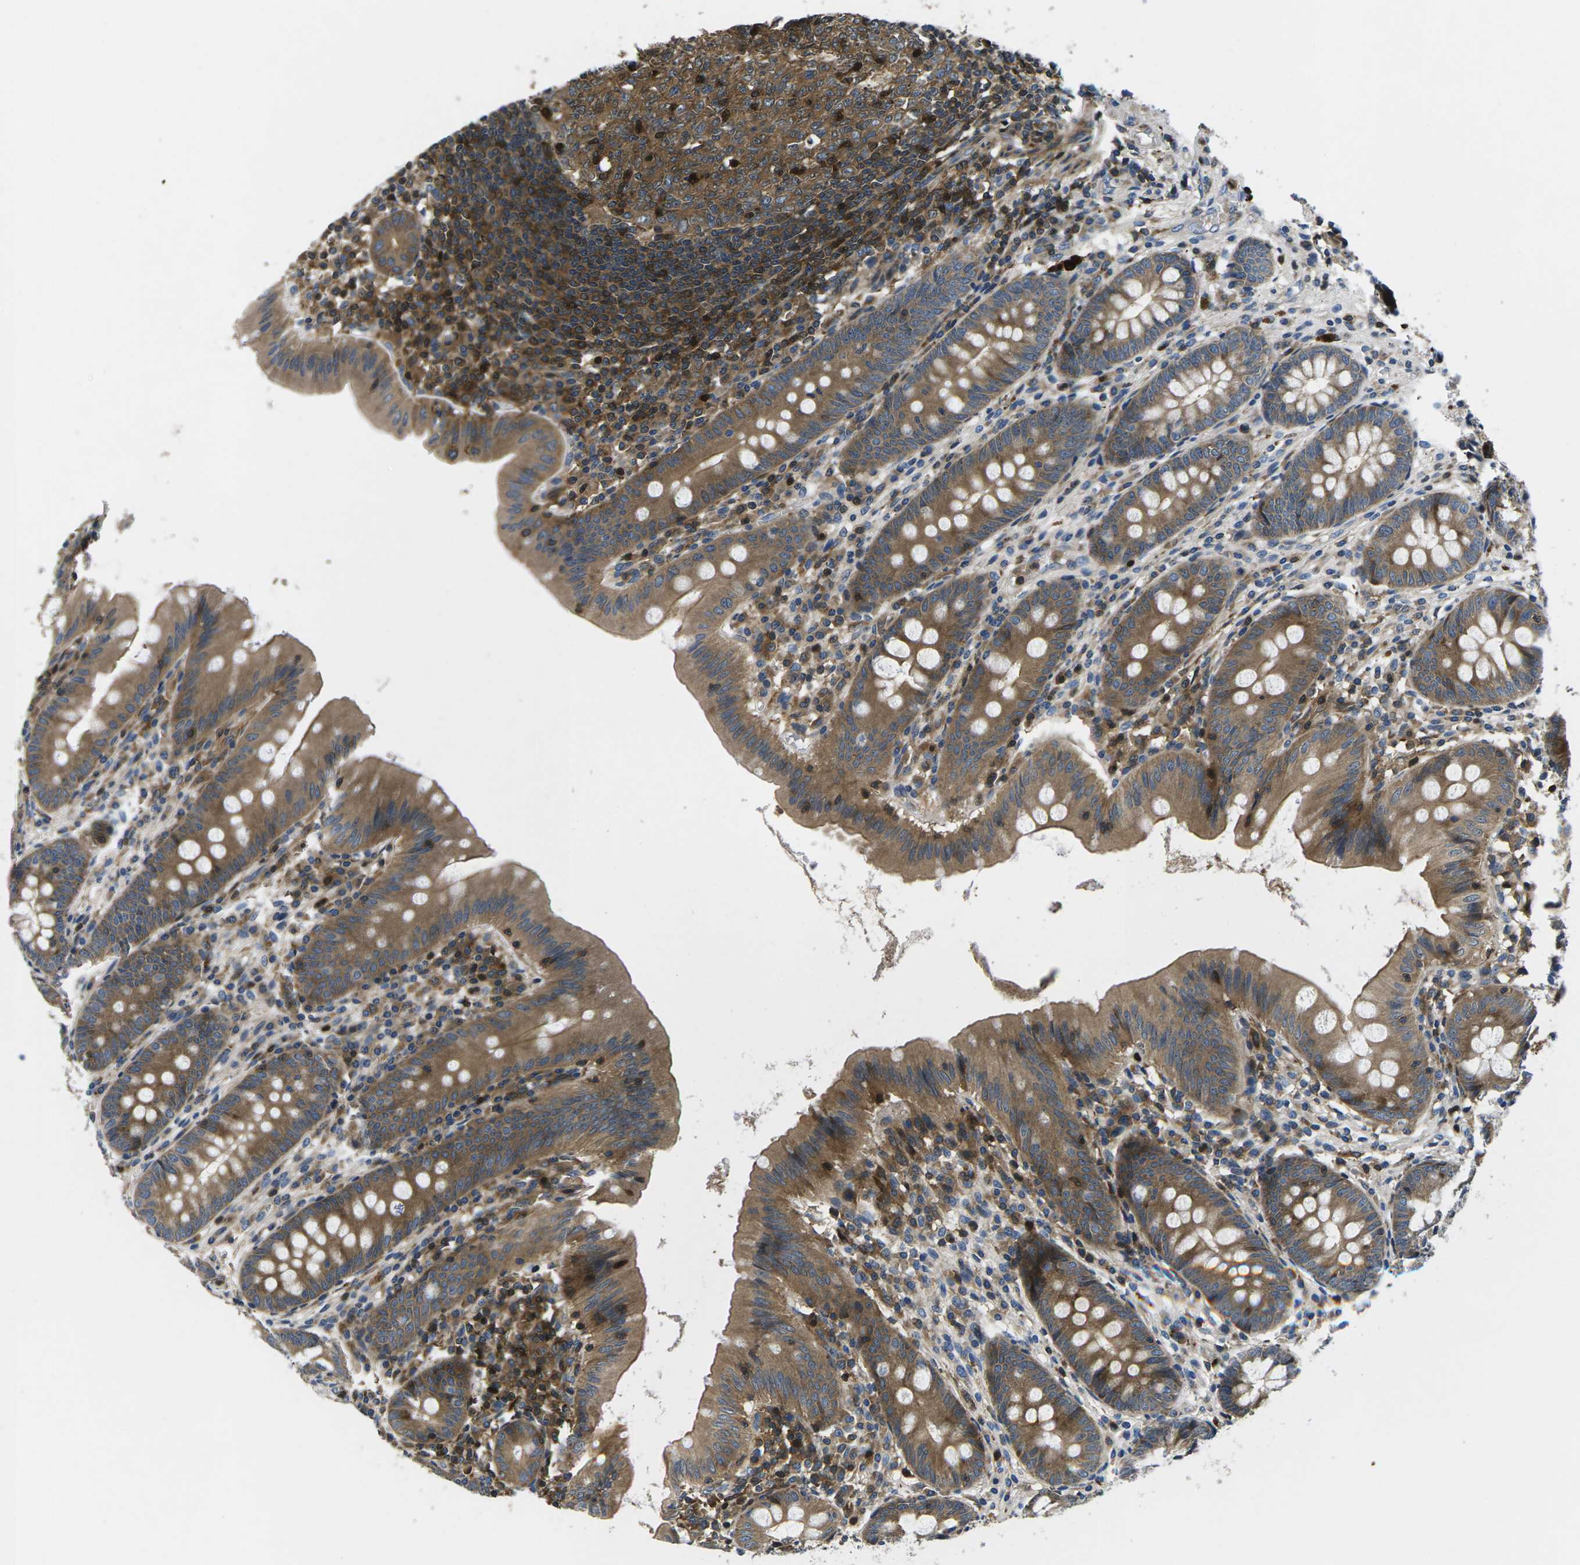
{"staining": {"intensity": "moderate", "quantity": ">75%", "location": "cytoplasmic/membranous"}, "tissue": "appendix", "cell_type": "Glandular cells", "image_type": "normal", "snomed": [{"axis": "morphology", "description": "Normal tissue, NOS"}, {"axis": "topography", "description": "Appendix"}], "caption": "The histopathology image displays immunohistochemical staining of normal appendix. There is moderate cytoplasmic/membranous staining is seen in about >75% of glandular cells. (Brightfield microscopy of DAB IHC at high magnification).", "gene": "PLCE1", "patient": {"sex": "male", "age": 56}}